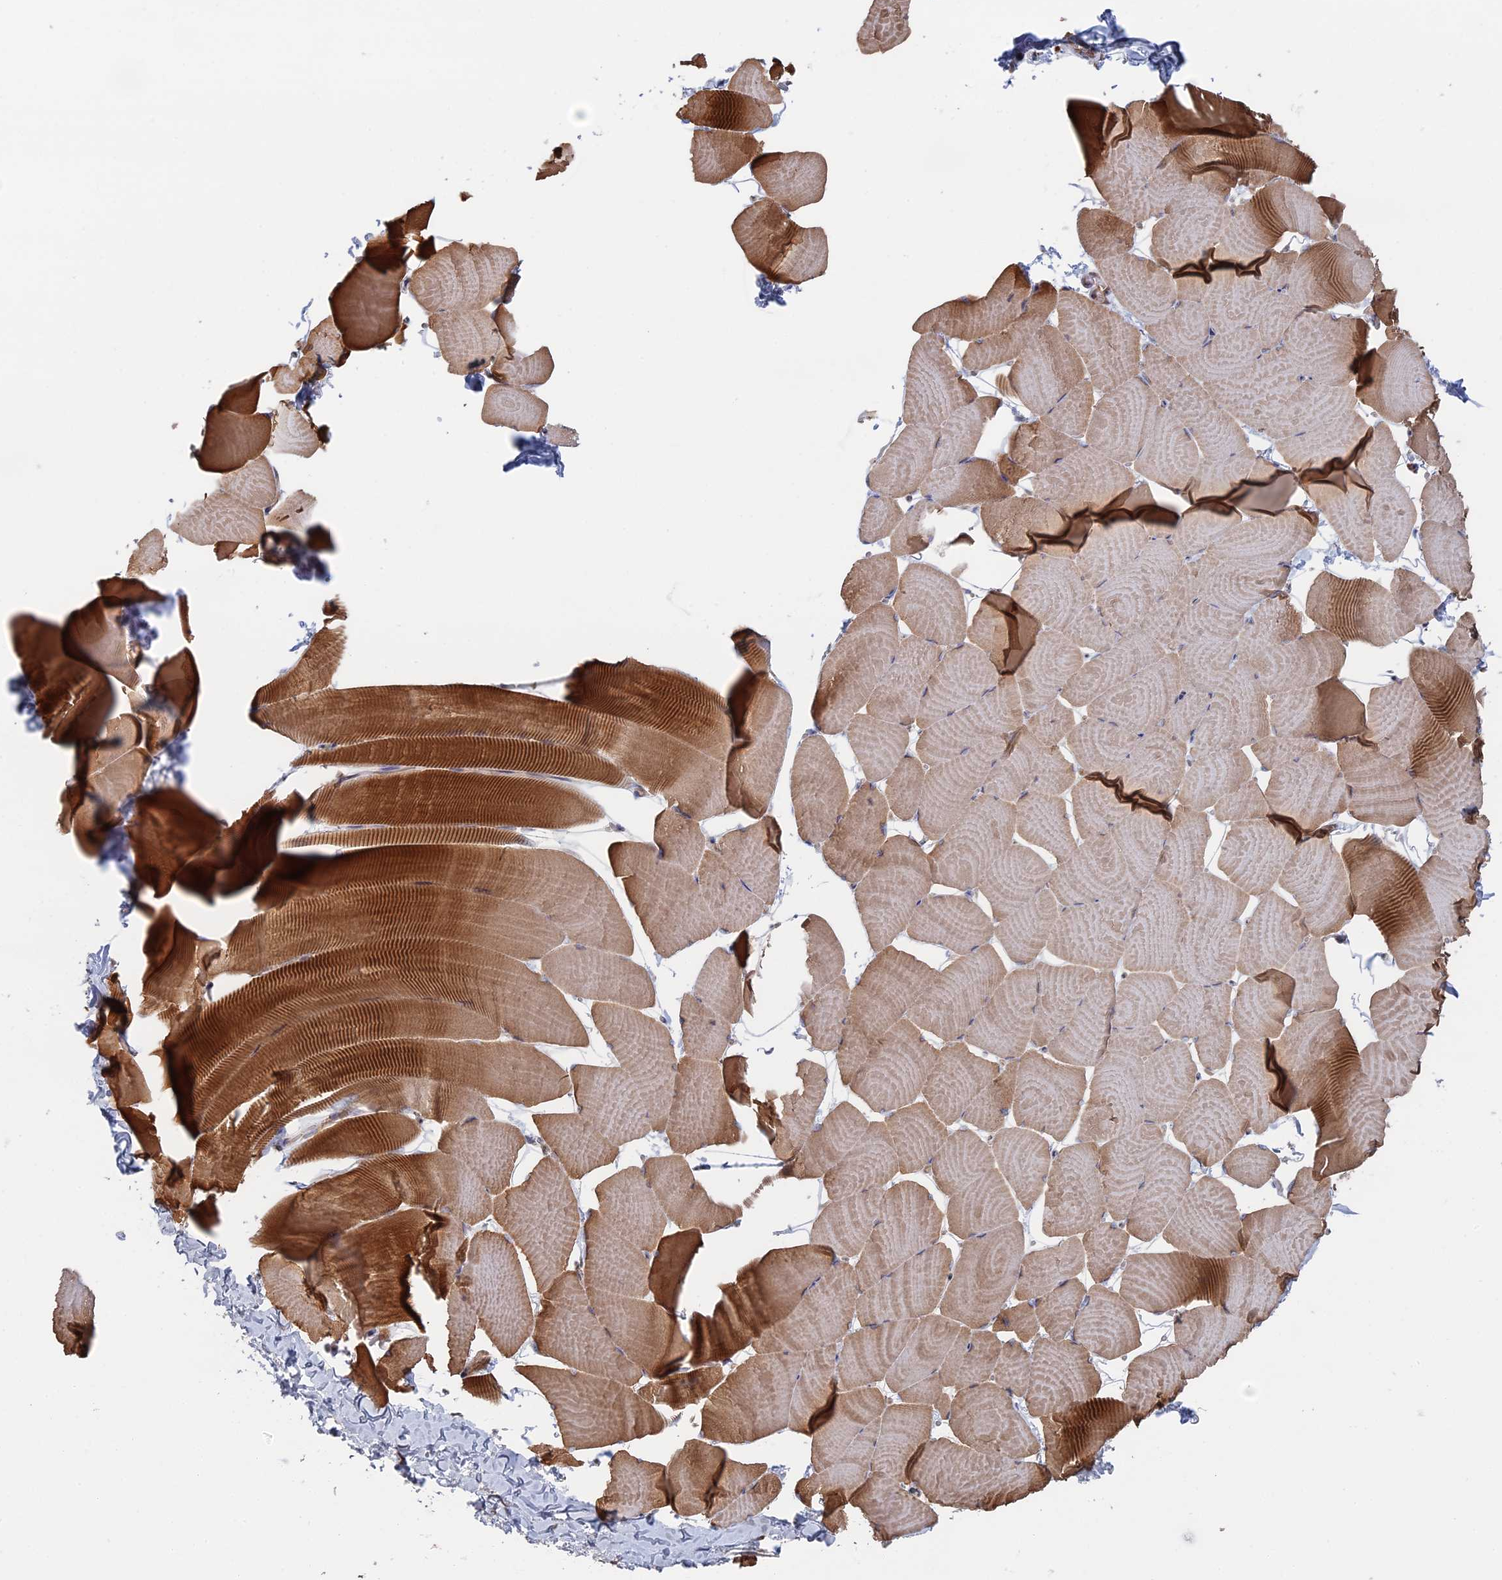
{"staining": {"intensity": "moderate", "quantity": ">75%", "location": "cytoplasmic/membranous"}, "tissue": "skeletal muscle", "cell_type": "Myocytes", "image_type": "normal", "snomed": [{"axis": "morphology", "description": "Normal tissue, NOS"}, {"axis": "topography", "description": "Skeletal muscle"}], "caption": "High-magnification brightfield microscopy of unremarkable skeletal muscle stained with DAB (3,3'-diaminobenzidine) (brown) and counterstained with hematoxylin (blue). myocytes exhibit moderate cytoplasmic/membranous positivity is seen in approximately>75% of cells. (brown staining indicates protein expression, while blue staining denotes nuclei).", "gene": "BPIFB6", "patient": {"sex": "male", "age": 25}}